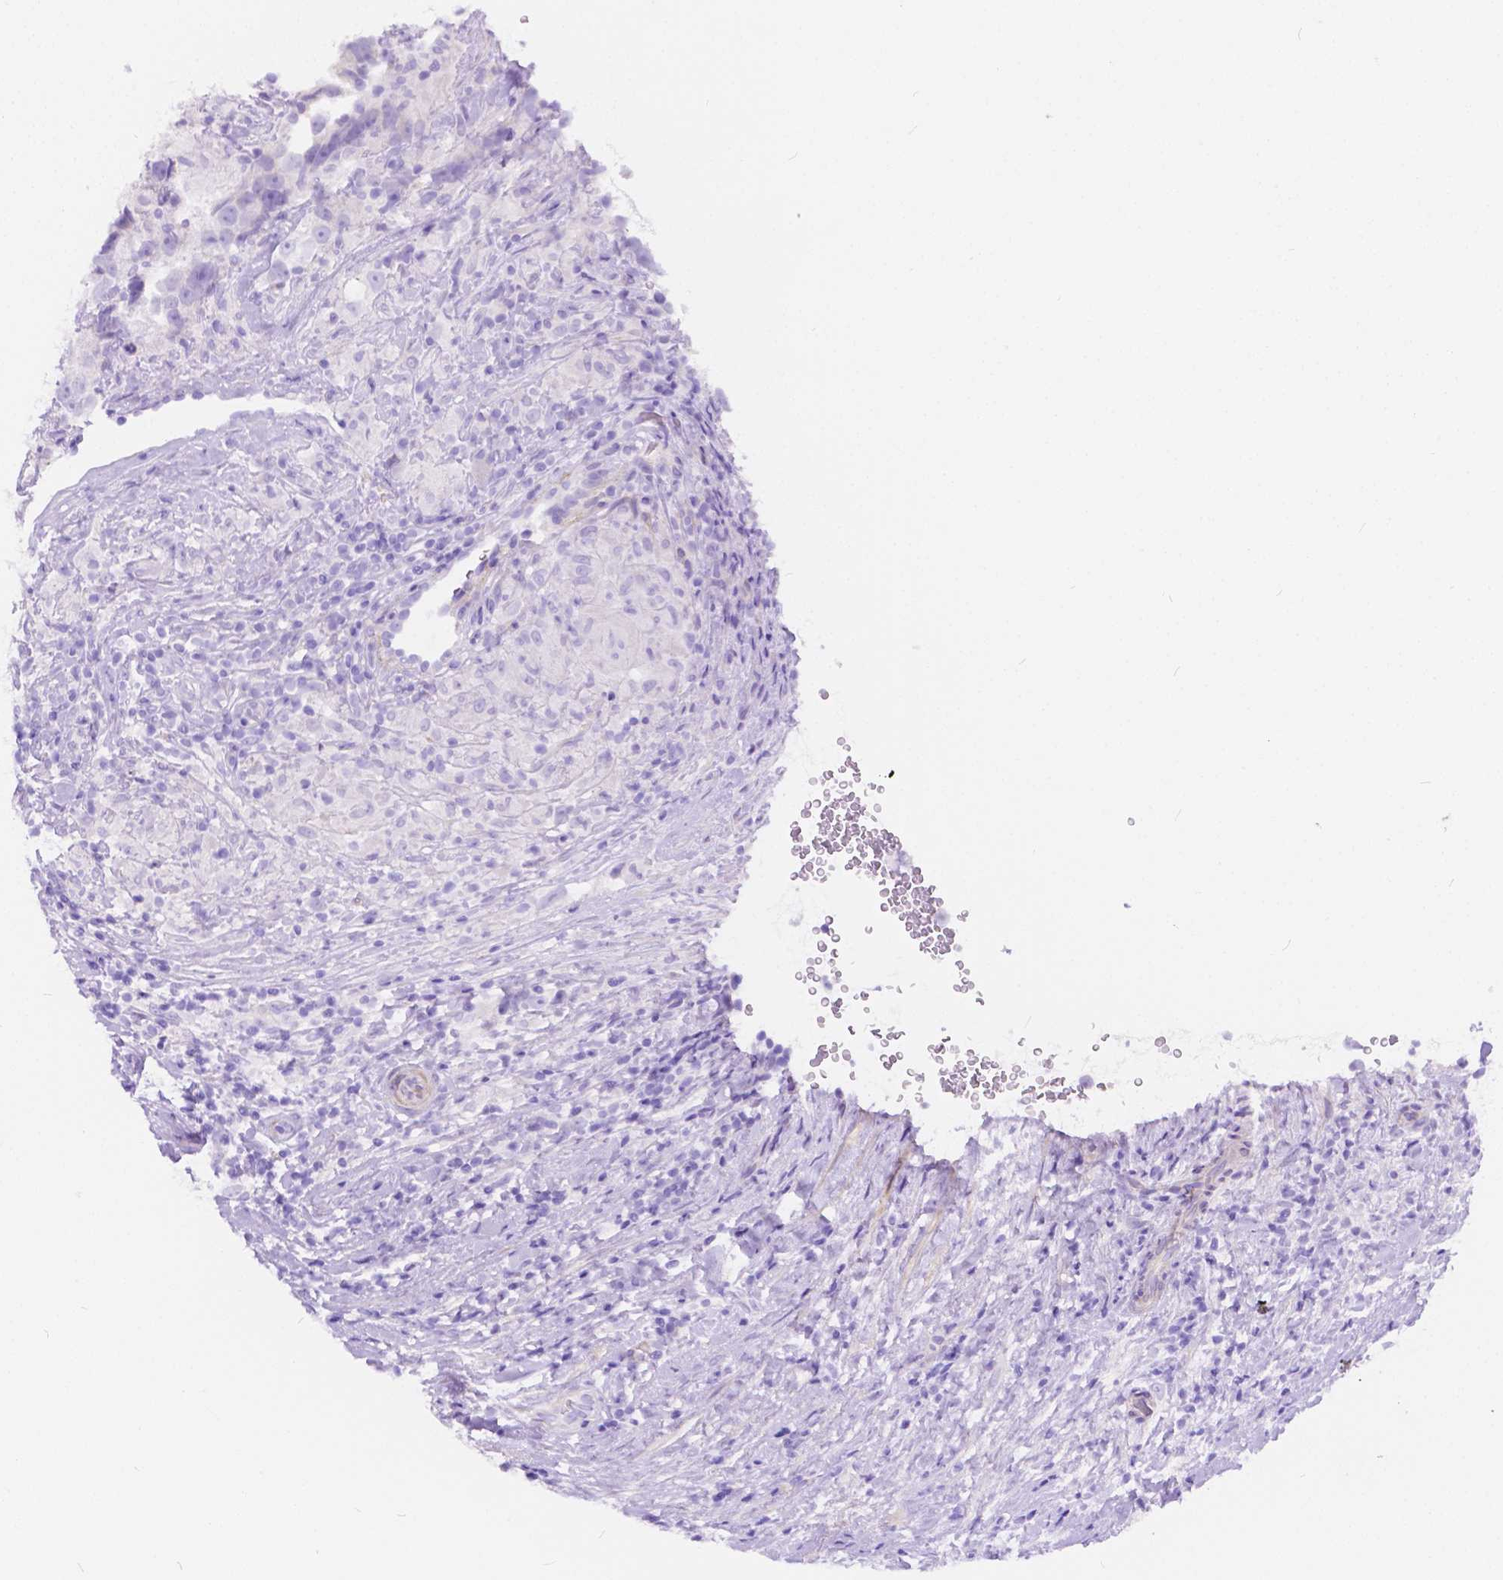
{"staining": {"intensity": "negative", "quantity": "none", "location": "none"}, "tissue": "testis cancer", "cell_type": "Tumor cells", "image_type": "cancer", "snomed": [{"axis": "morphology", "description": "Seminoma, NOS"}, {"axis": "topography", "description": "Testis"}], "caption": "A high-resolution histopathology image shows immunohistochemistry staining of testis cancer, which displays no significant positivity in tumor cells.", "gene": "CHRM1", "patient": {"sex": "male", "age": 46}}